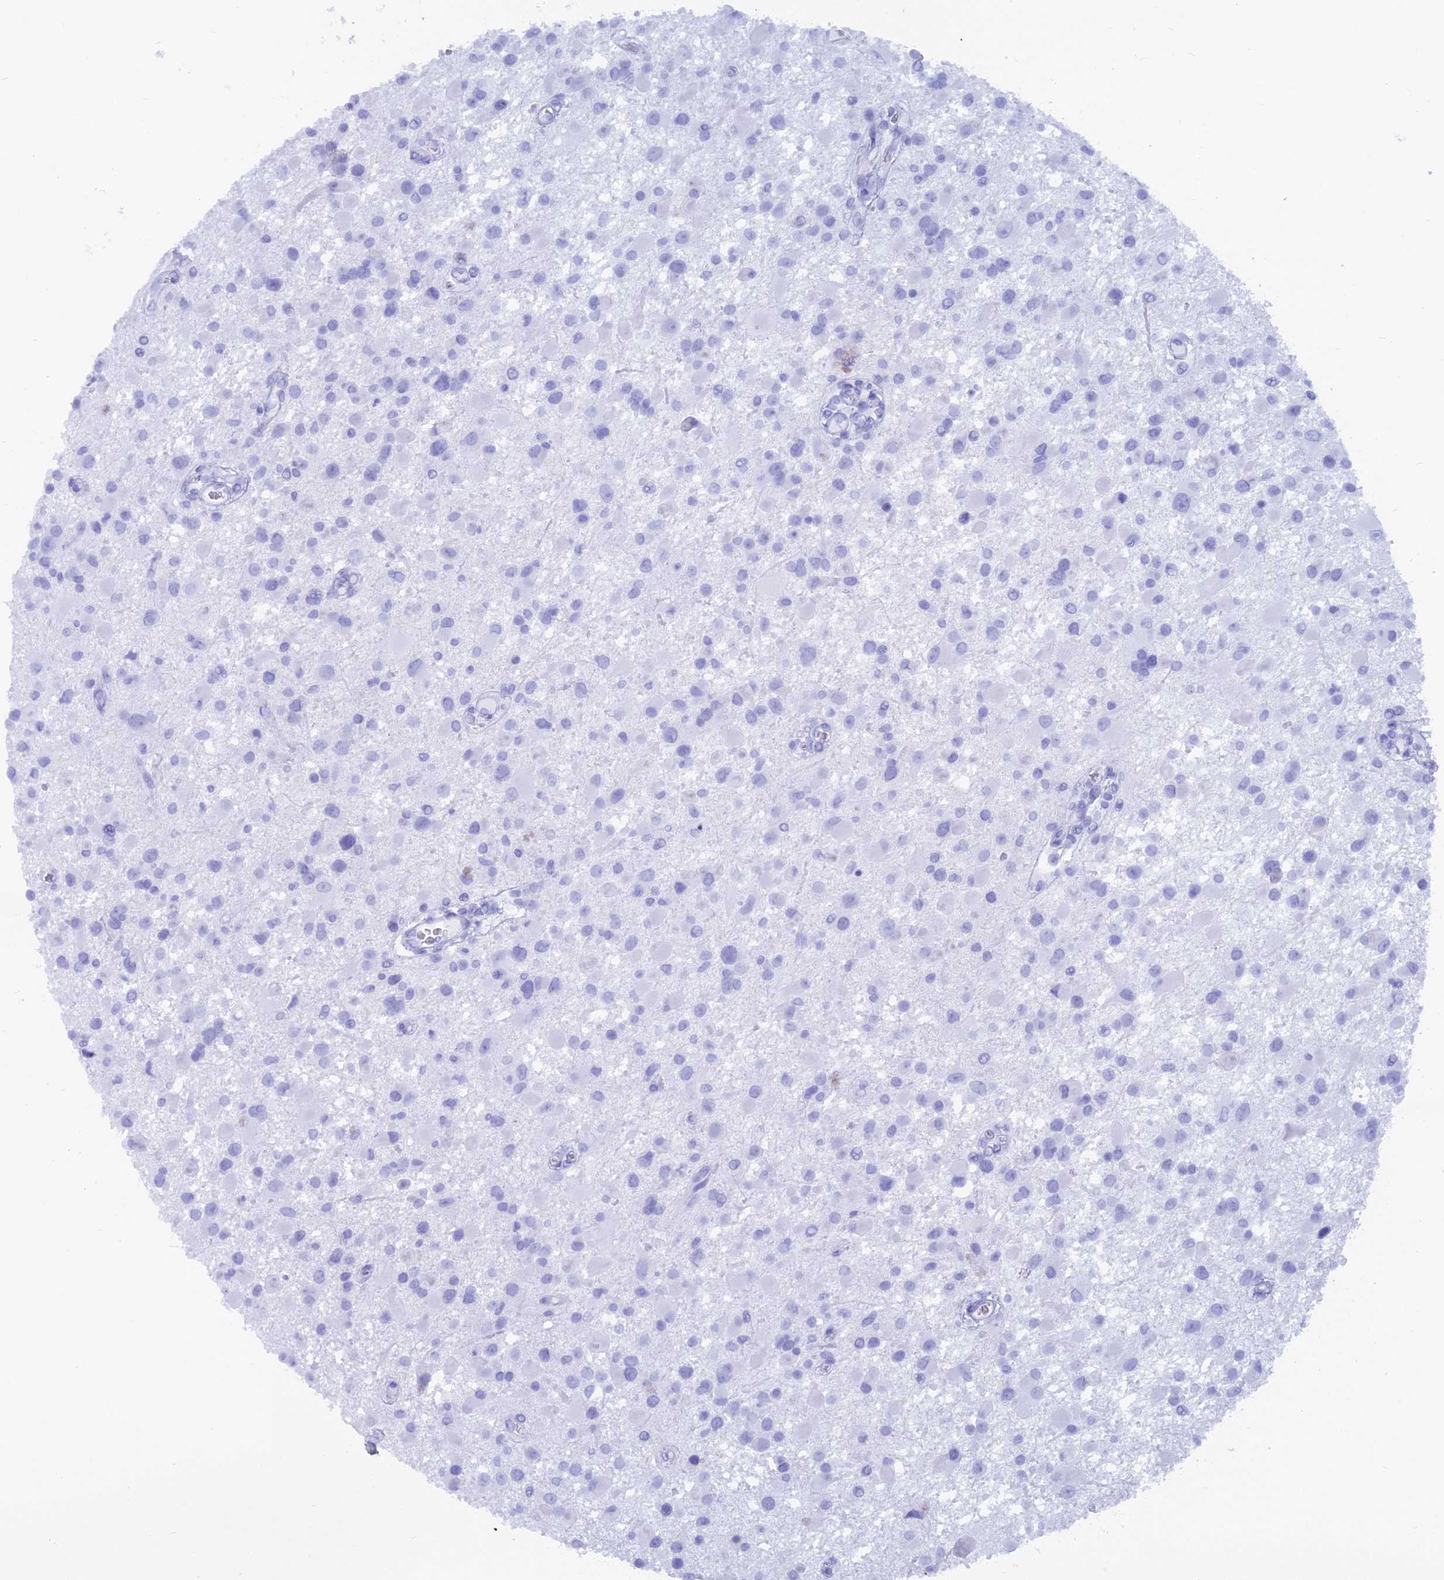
{"staining": {"intensity": "negative", "quantity": "none", "location": "none"}, "tissue": "glioma", "cell_type": "Tumor cells", "image_type": "cancer", "snomed": [{"axis": "morphology", "description": "Glioma, malignant, High grade"}, {"axis": "topography", "description": "Brain"}], "caption": "The IHC image has no significant staining in tumor cells of malignant glioma (high-grade) tissue.", "gene": "CAPS", "patient": {"sex": "male", "age": 53}}